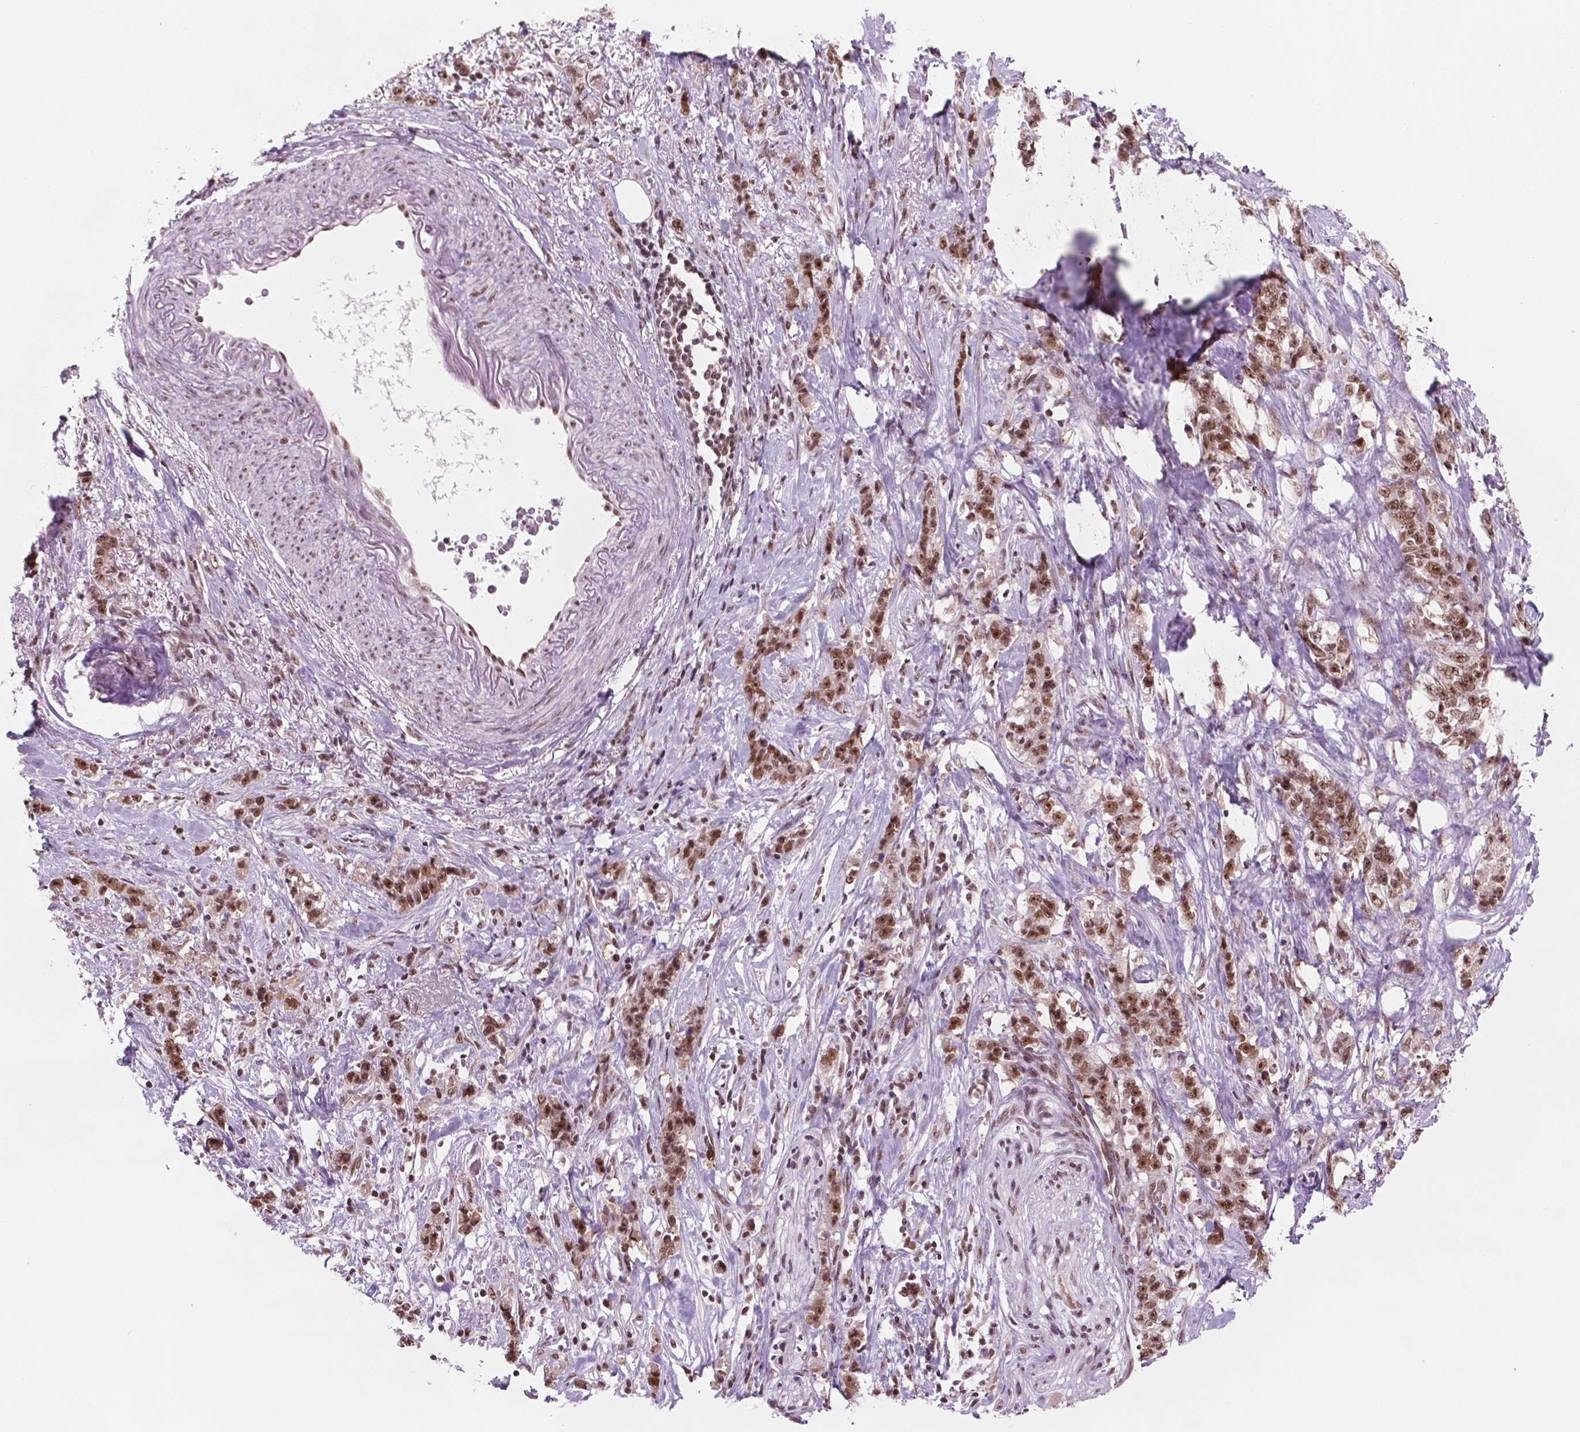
{"staining": {"intensity": "strong", "quantity": ">75%", "location": "nuclear"}, "tissue": "stomach cancer", "cell_type": "Tumor cells", "image_type": "cancer", "snomed": [{"axis": "morphology", "description": "Adenocarcinoma, NOS"}, {"axis": "topography", "description": "Stomach, lower"}], "caption": "Protein expression analysis of adenocarcinoma (stomach) demonstrates strong nuclear staining in about >75% of tumor cells.", "gene": "POLR2E", "patient": {"sex": "male", "age": 88}}